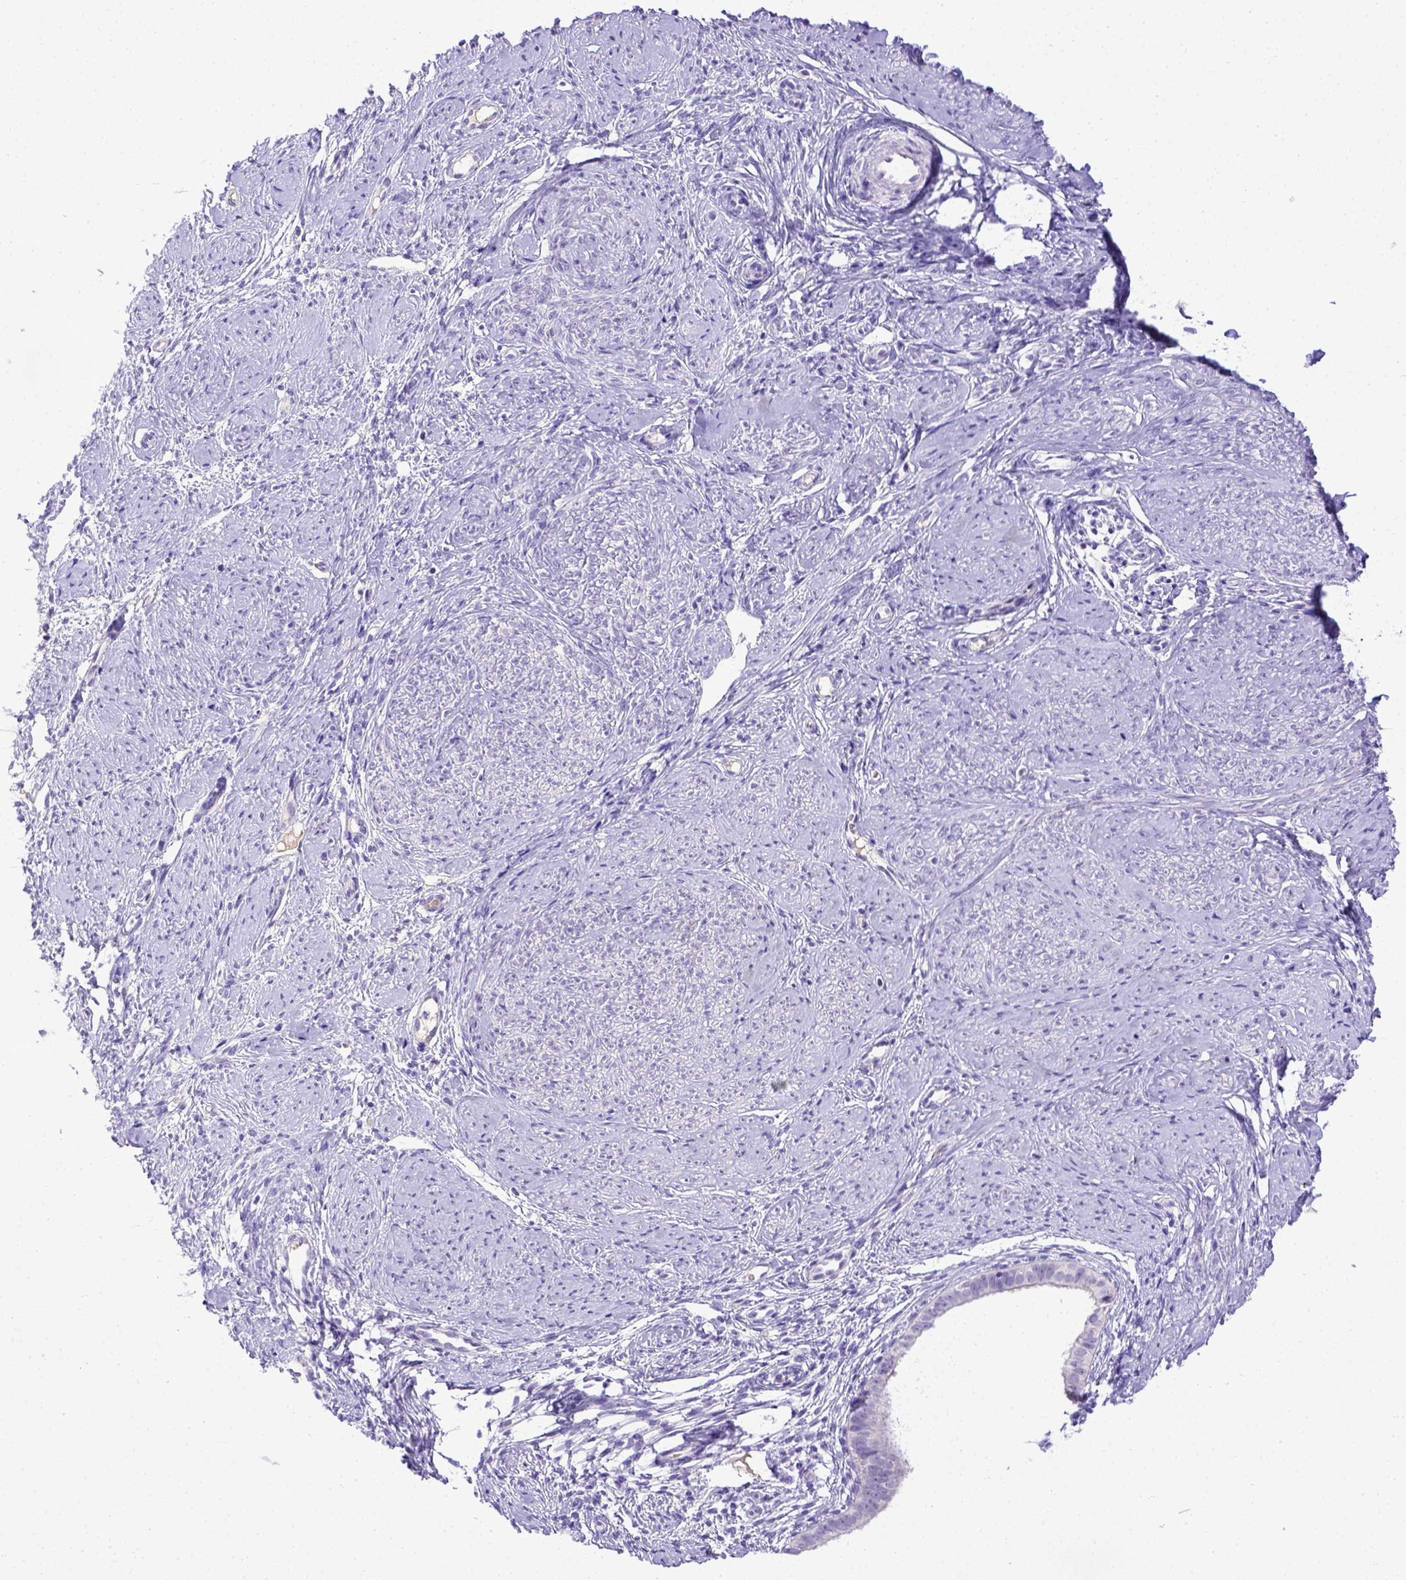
{"staining": {"intensity": "negative", "quantity": "none", "location": "none"}, "tissue": "smooth muscle", "cell_type": "Smooth muscle cells", "image_type": "normal", "snomed": [{"axis": "morphology", "description": "Normal tissue, NOS"}, {"axis": "topography", "description": "Smooth muscle"}], "caption": "Immunohistochemical staining of benign human smooth muscle reveals no significant staining in smooth muscle cells. (Immunohistochemistry, brightfield microscopy, high magnification).", "gene": "BTN1A1", "patient": {"sex": "female", "age": 48}}